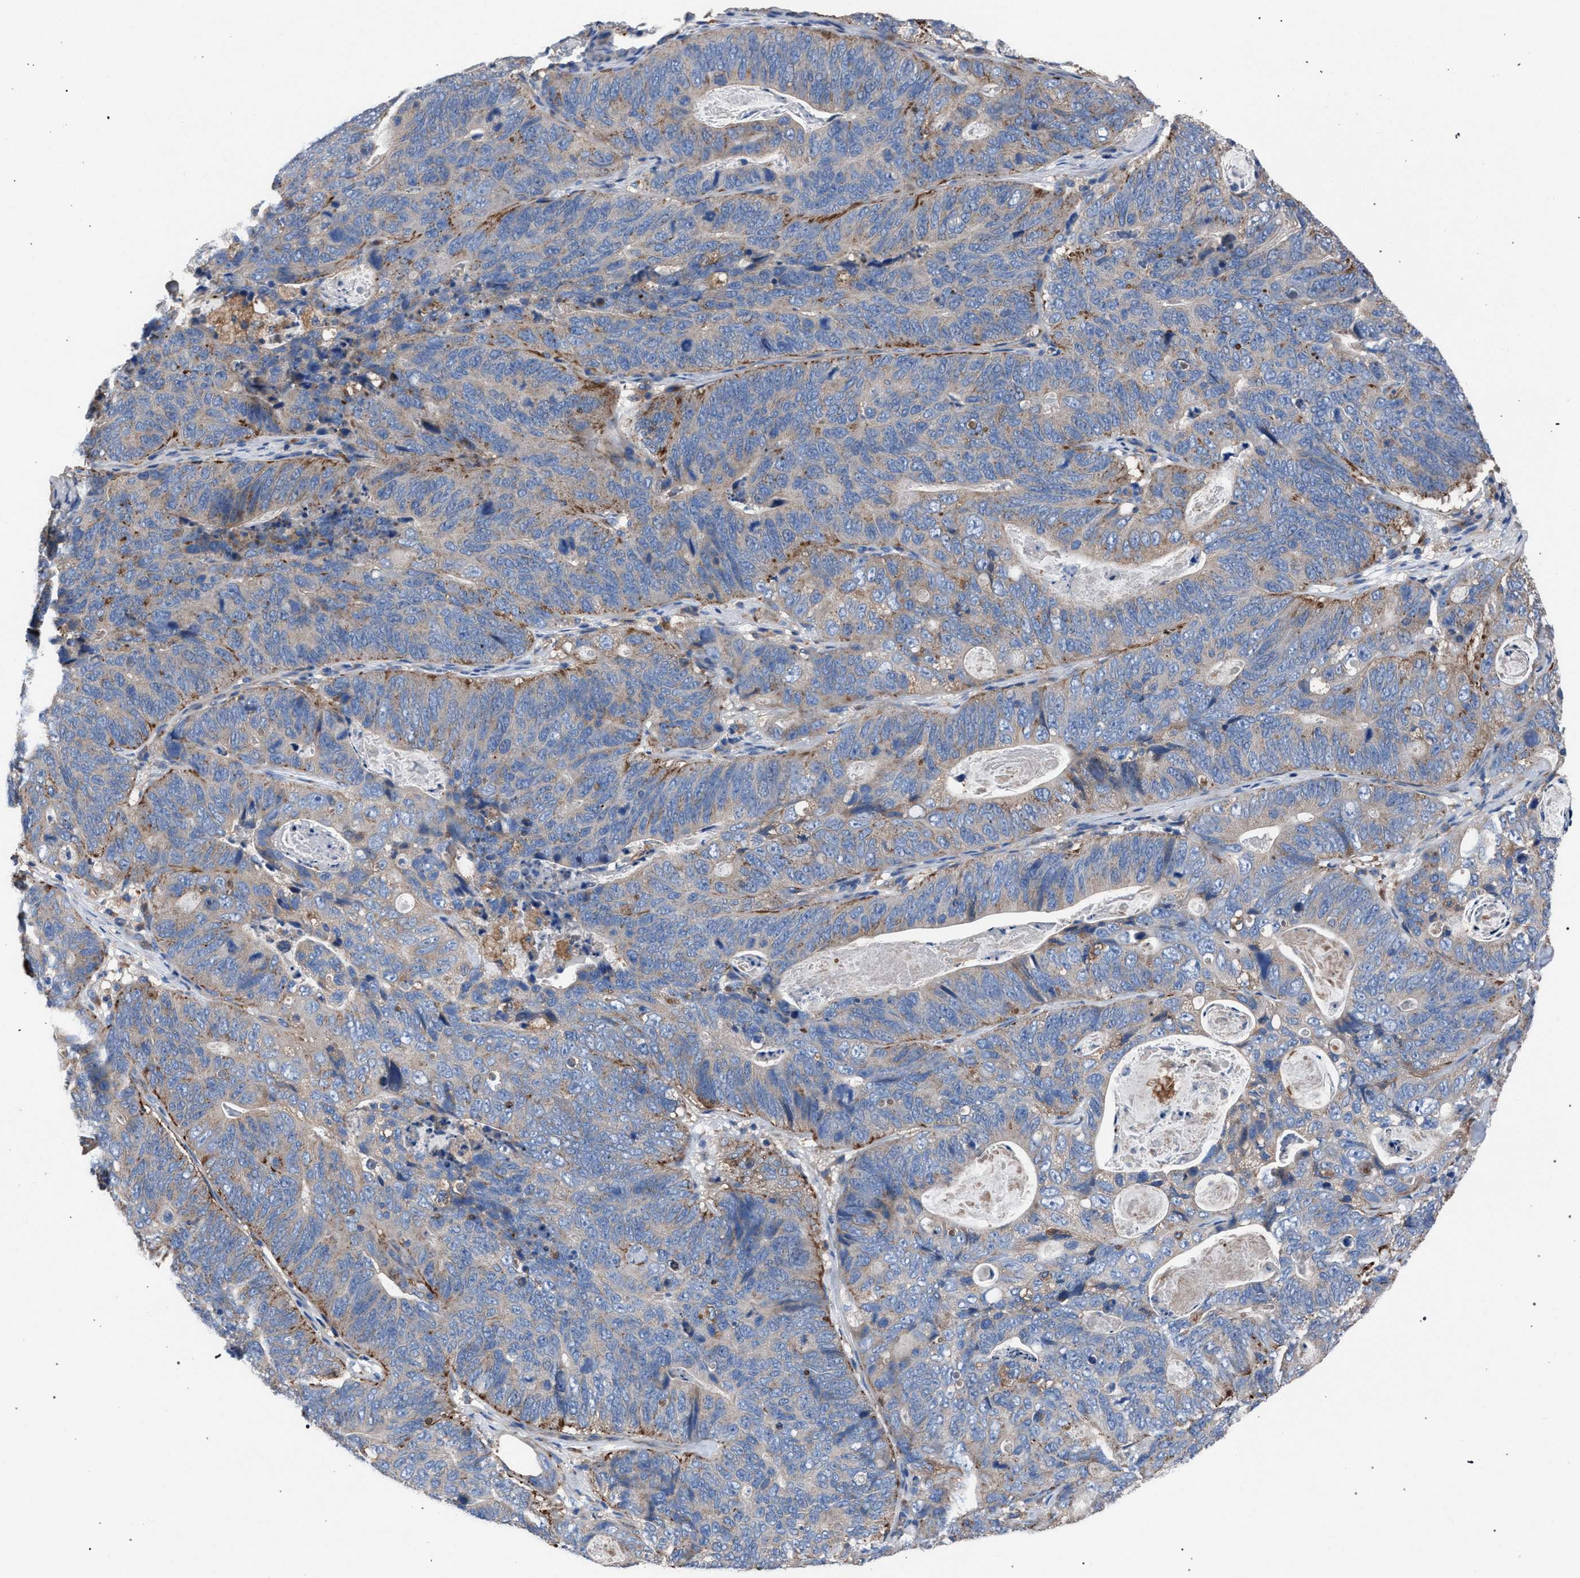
{"staining": {"intensity": "moderate", "quantity": "<25%", "location": "cytoplasmic/membranous"}, "tissue": "stomach cancer", "cell_type": "Tumor cells", "image_type": "cancer", "snomed": [{"axis": "morphology", "description": "Normal tissue, NOS"}, {"axis": "morphology", "description": "Adenocarcinoma, NOS"}, {"axis": "topography", "description": "Stomach"}], "caption": "IHC of adenocarcinoma (stomach) reveals low levels of moderate cytoplasmic/membranous expression in about <25% of tumor cells.", "gene": "ATP6V0A1", "patient": {"sex": "female", "age": 89}}